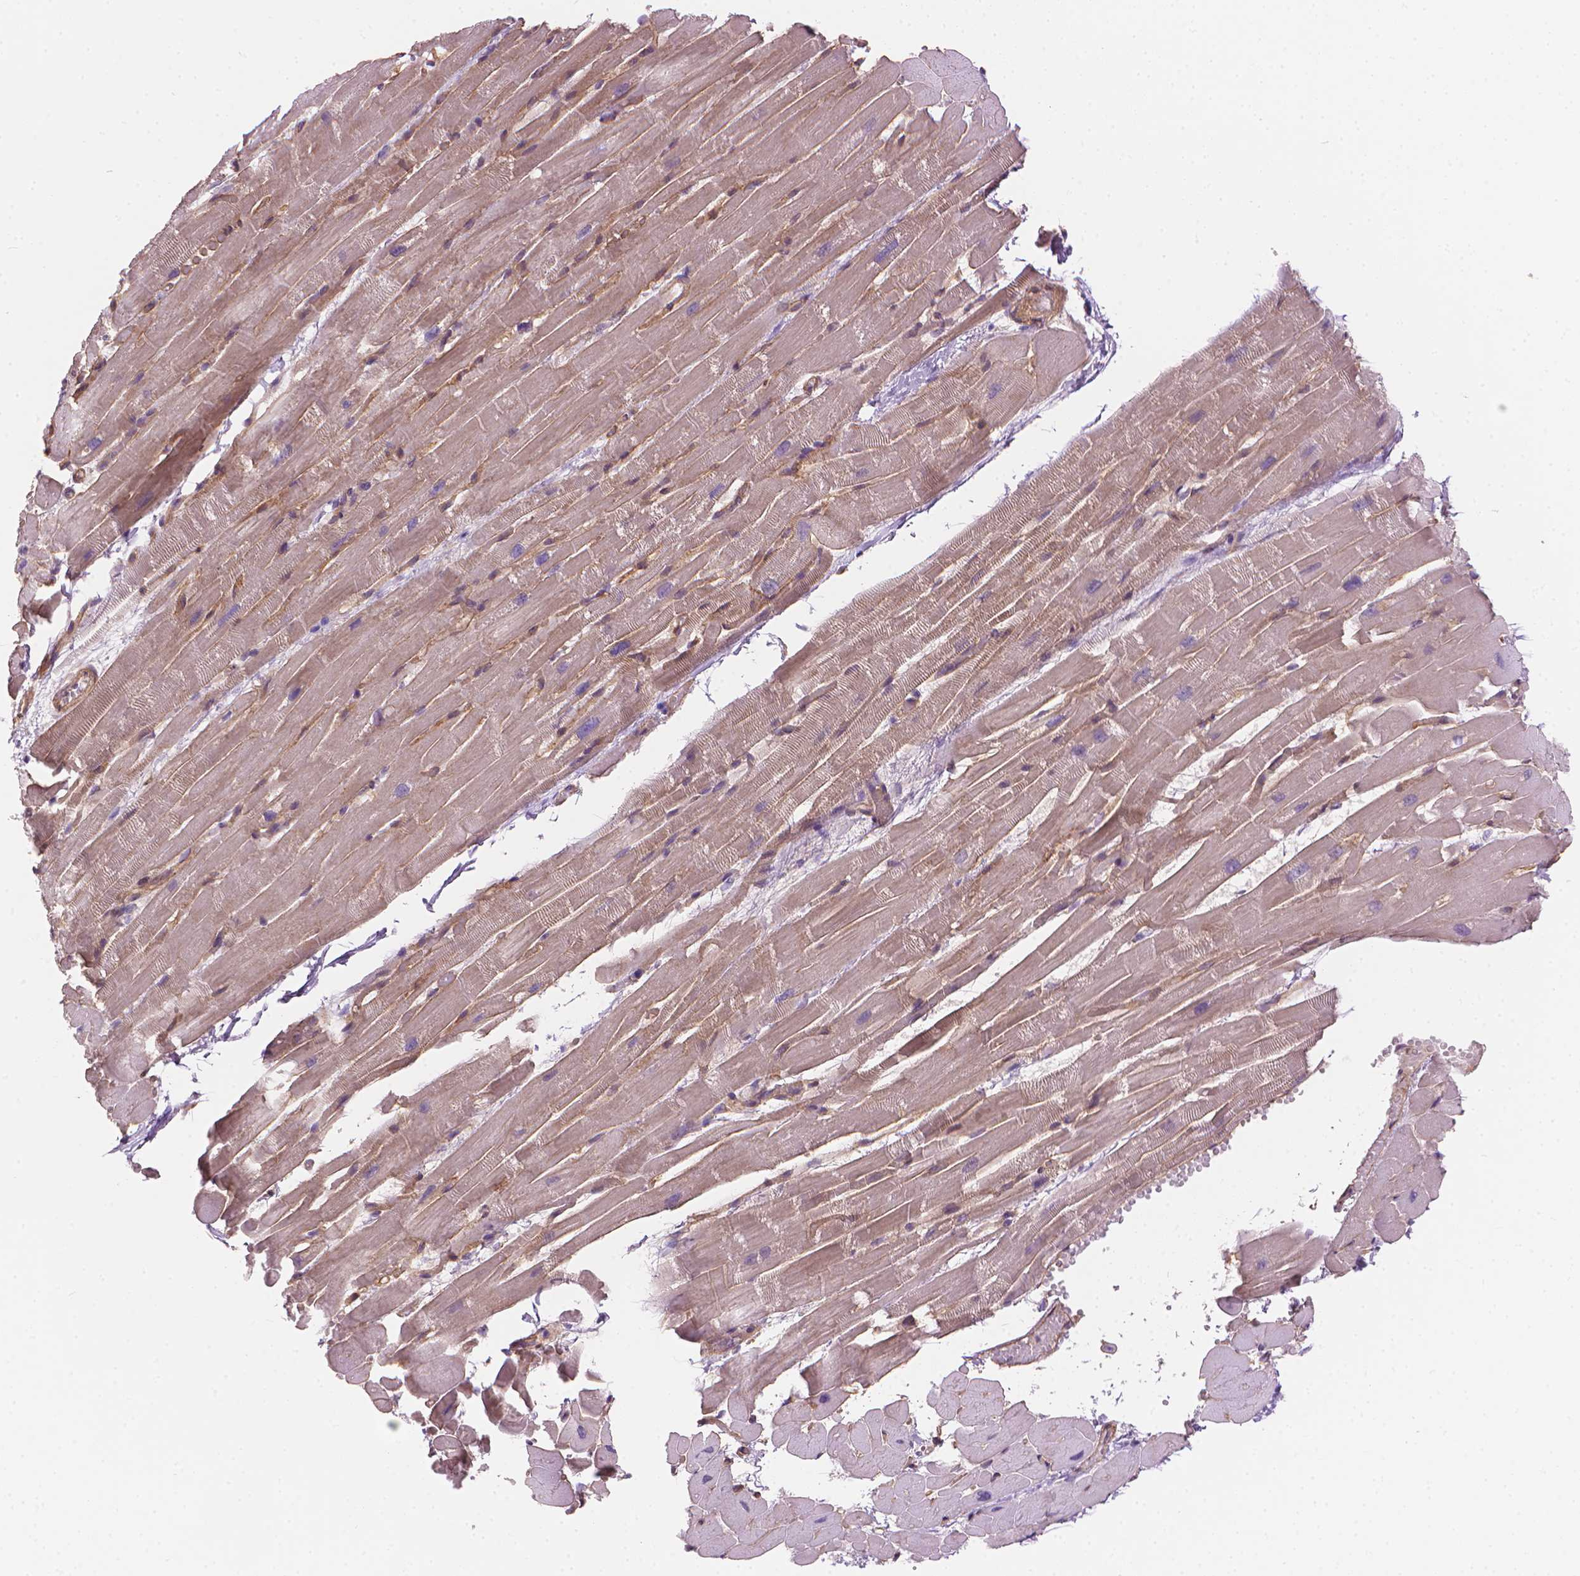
{"staining": {"intensity": "weak", "quantity": "25%-75%", "location": "cytoplasmic/membranous"}, "tissue": "heart muscle", "cell_type": "Cardiomyocytes", "image_type": "normal", "snomed": [{"axis": "morphology", "description": "Normal tissue, NOS"}, {"axis": "topography", "description": "Heart"}], "caption": "Unremarkable heart muscle was stained to show a protein in brown. There is low levels of weak cytoplasmic/membranous expression in about 25%-75% of cardiomyocytes.", "gene": "TTC29", "patient": {"sex": "male", "age": 37}}